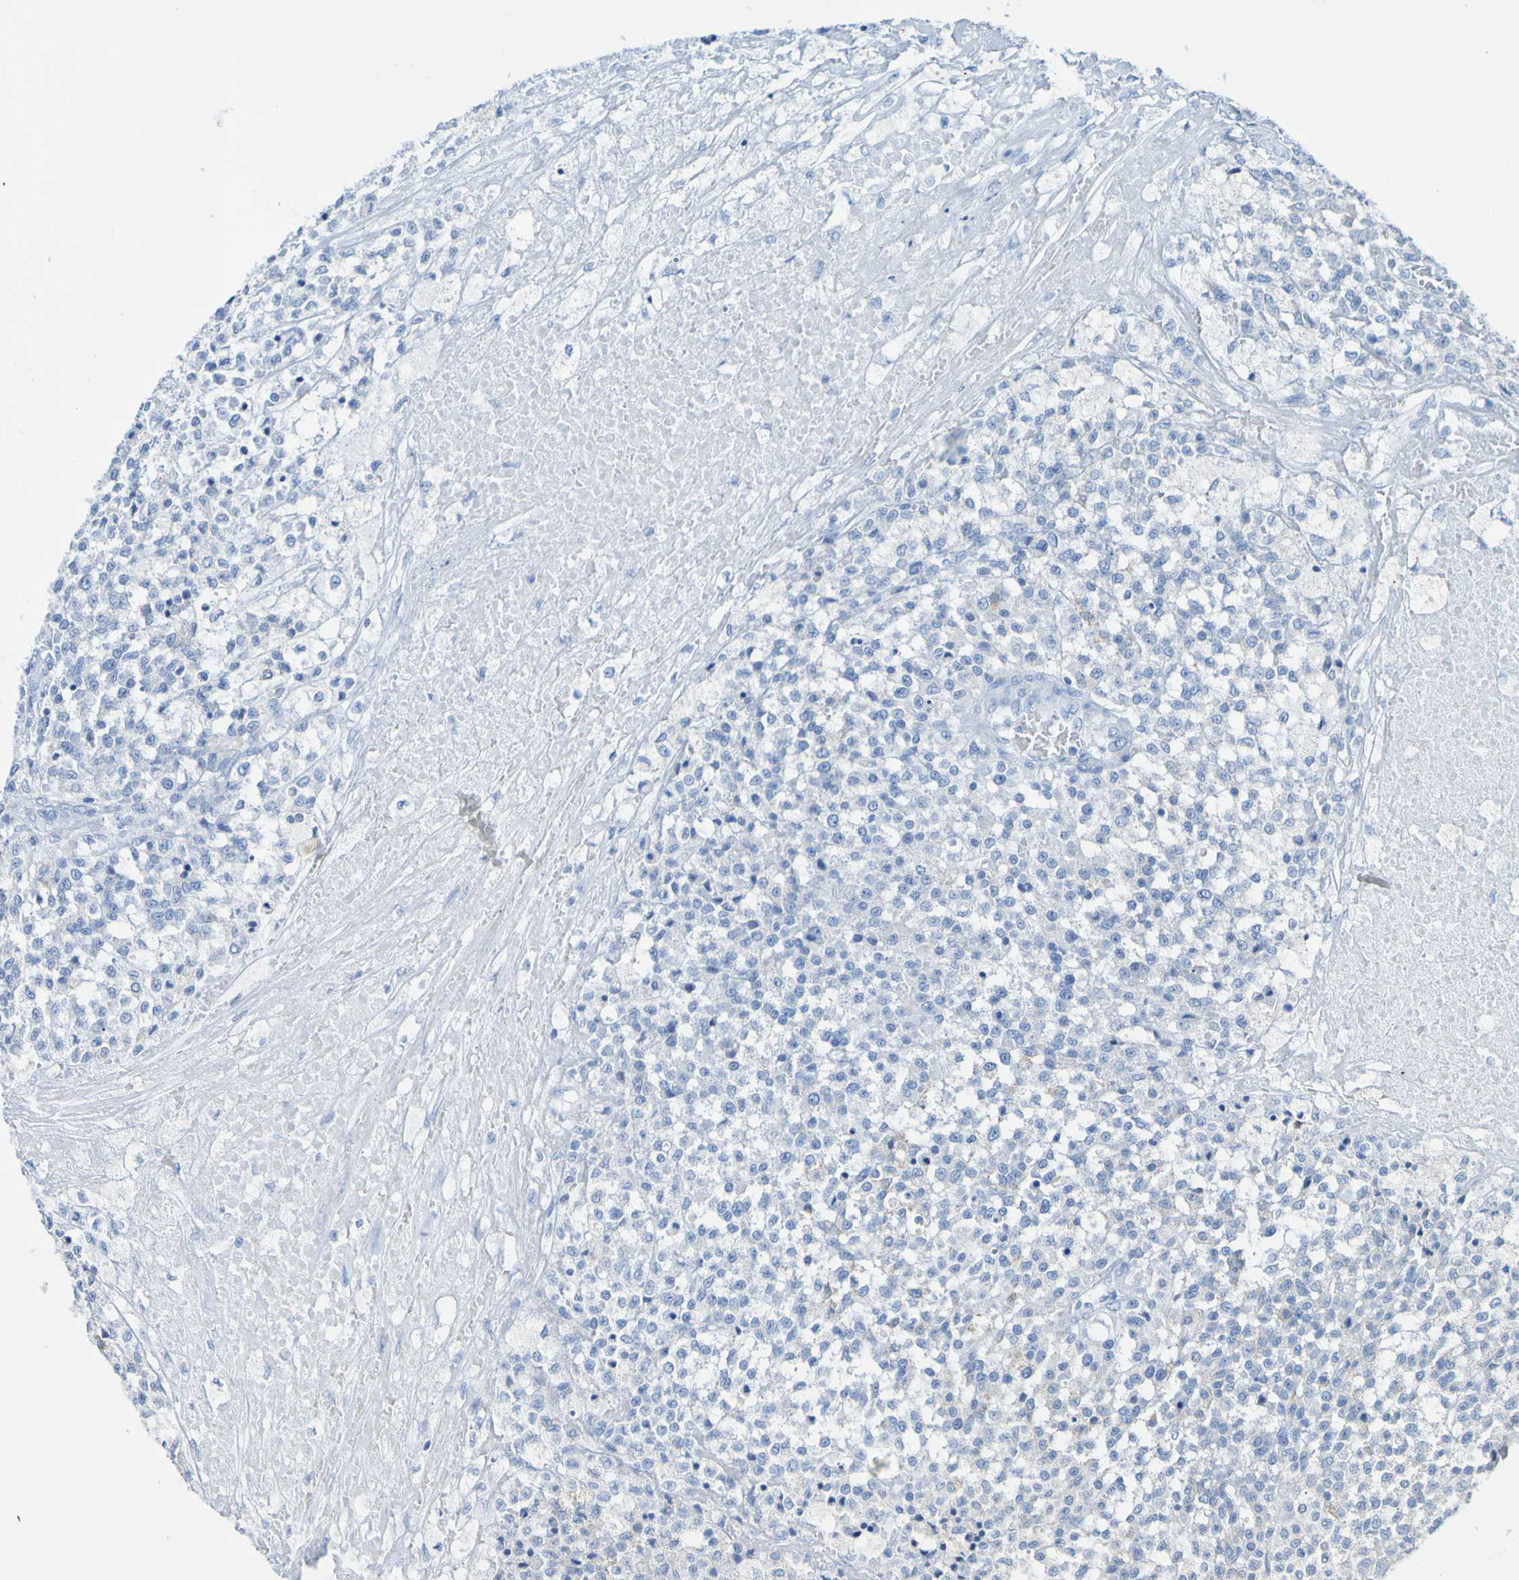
{"staining": {"intensity": "negative", "quantity": "none", "location": "none"}, "tissue": "testis cancer", "cell_type": "Tumor cells", "image_type": "cancer", "snomed": [{"axis": "morphology", "description": "Seminoma, NOS"}, {"axis": "topography", "description": "Testis"}], "caption": "This is a image of immunohistochemistry staining of testis cancer, which shows no staining in tumor cells. Nuclei are stained in blue.", "gene": "ACMSD", "patient": {"sex": "male", "age": 59}}